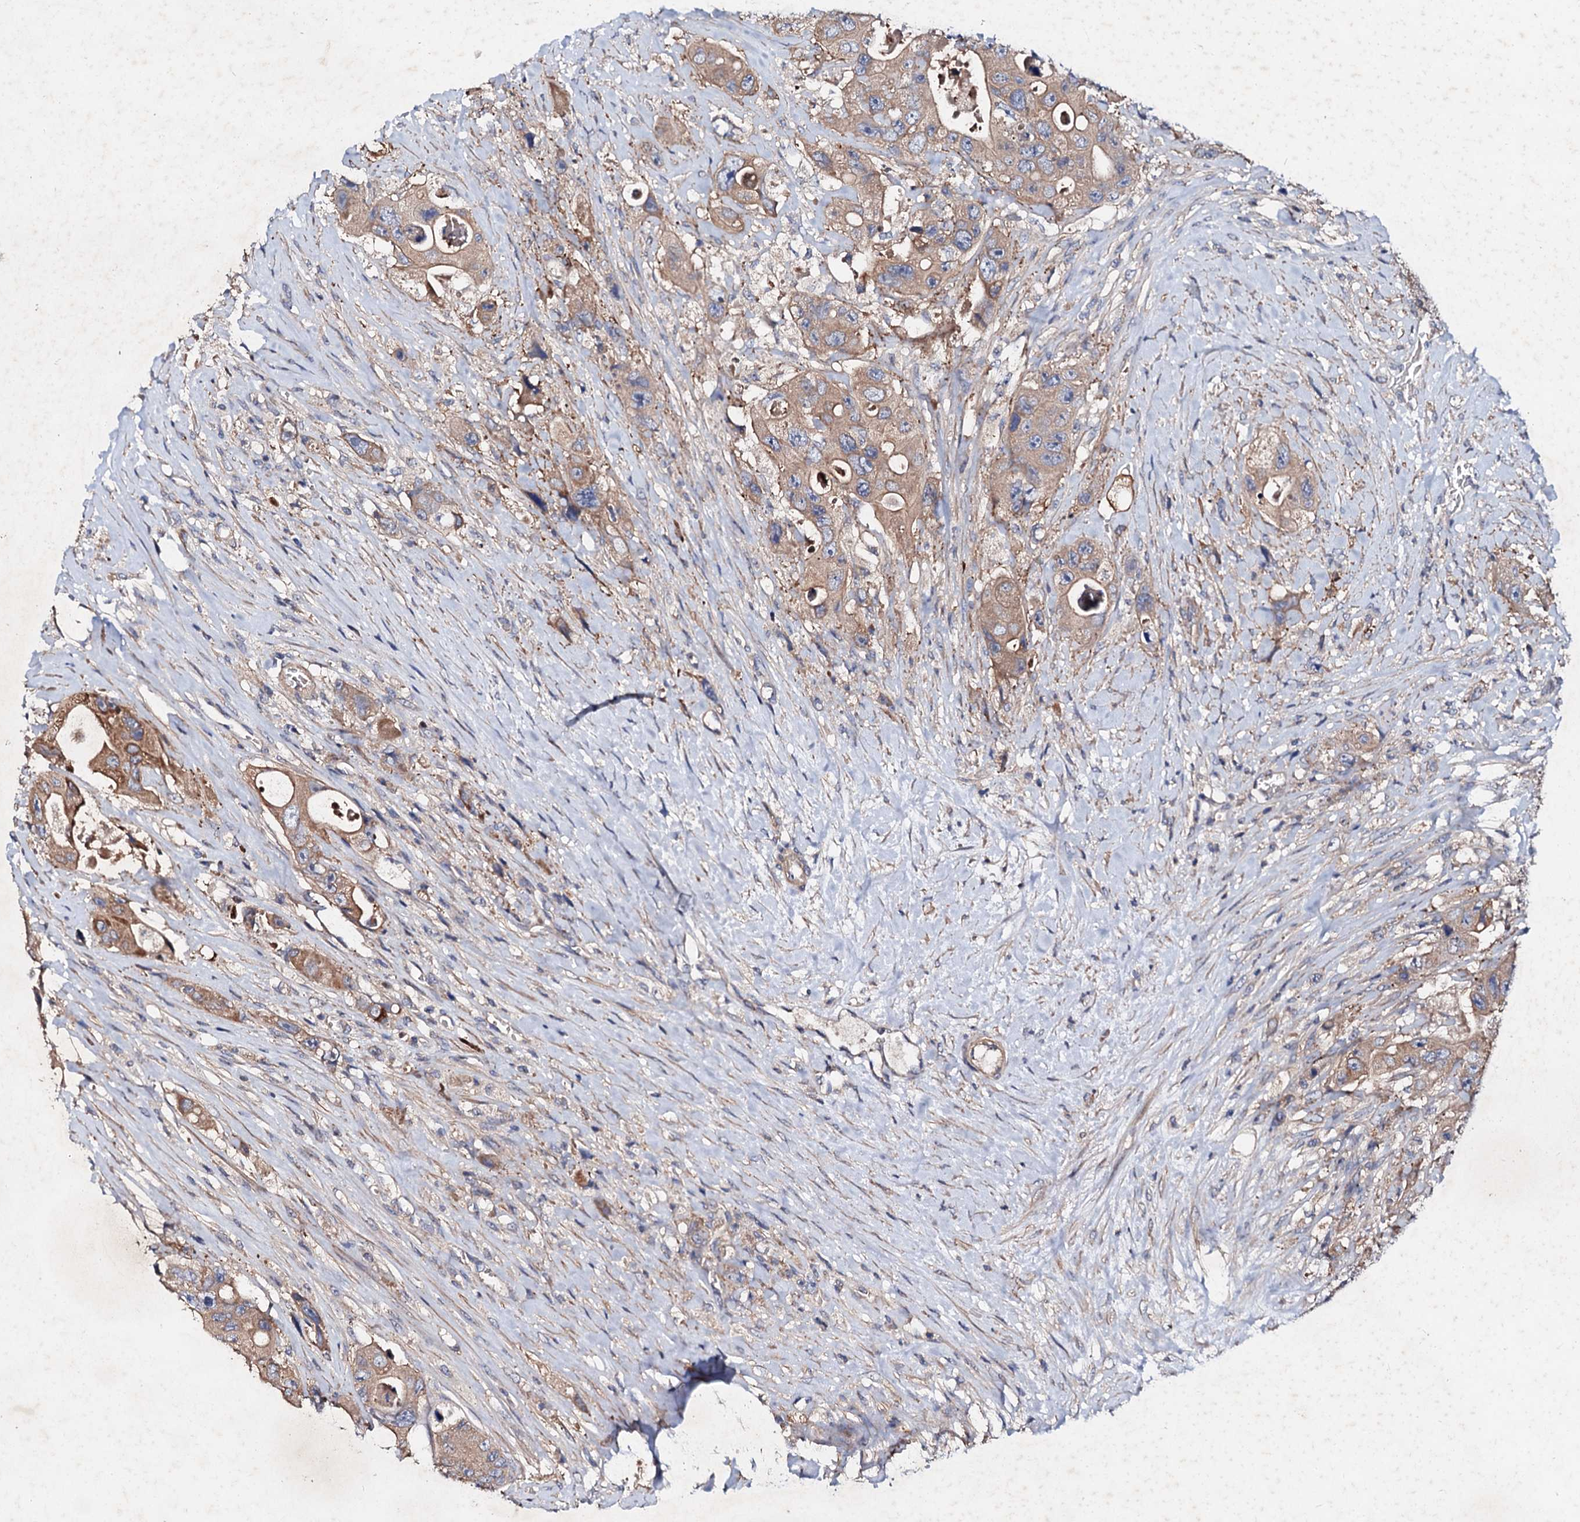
{"staining": {"intensity": "moderate", "quantity": ">75%", "location": "cytoplasmic/membranous"}, "tissue": "colorectal cancer", "cell_type": "Tumor cells", "image_type": "cancer", "snomed": [{"axis": "morphology", "description": "Adenocarcinoma, NOS"}, {"axis": "topography", "description": "Colon"}], "caption": "Immunohistochemical staining of adenocarcinoma (colorectal) demonstrates moderate cytoplasmic/membranous protein positivity in approximately >75% of tumor cells.", "gene": "FIBIN", "patient": {"sex": "female", "age": 46}}